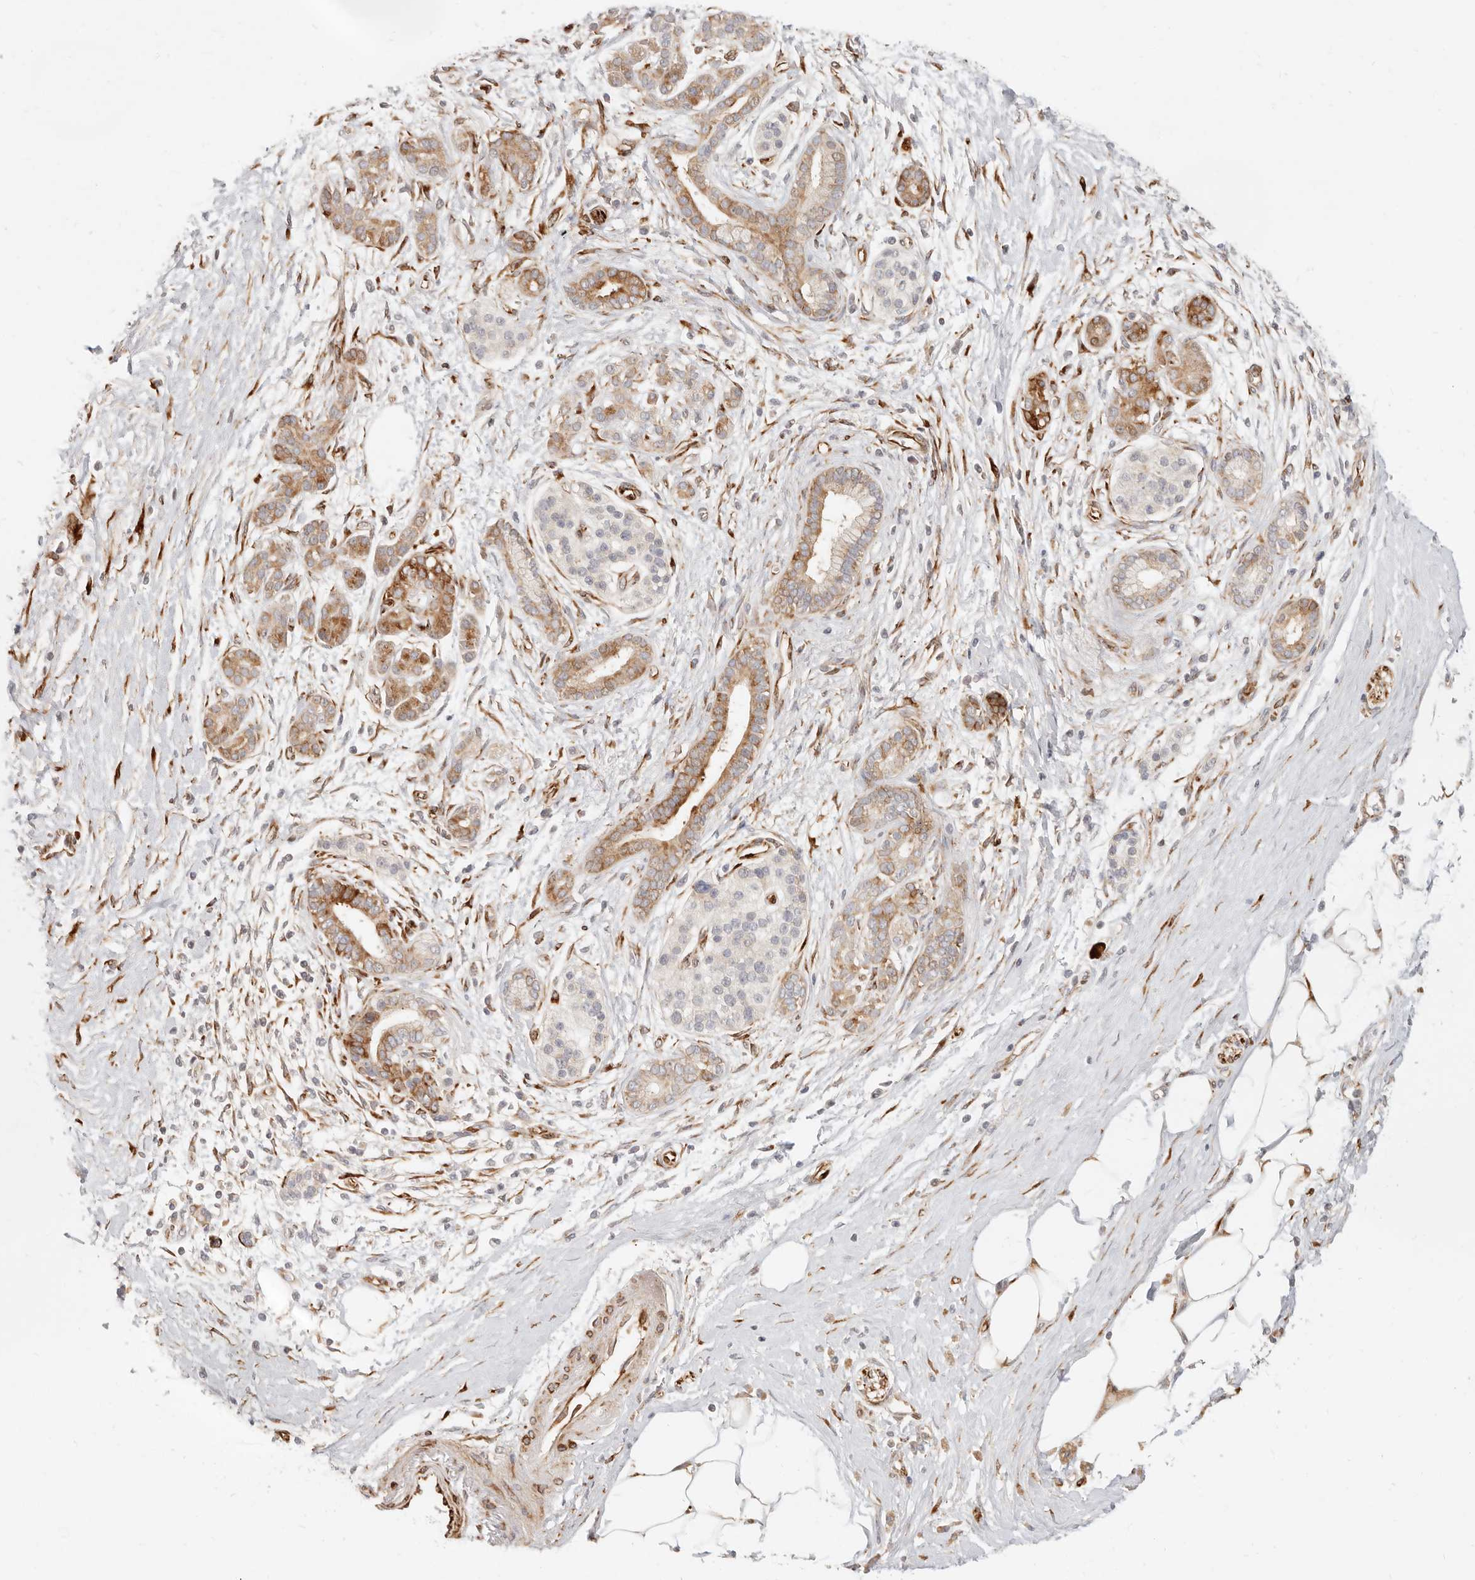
{"staining": {"intensity": "negative", "quantity": "none", "location": "none"}, "tissue": "pancreatic cancer", "cell_type": "Tumor cells", "image_type": "cancer", "snomed": [{"axis": "morphology", "description": "Adenocarcinoma, NOS"}, {"axis": "topography", "description": "Pancreas"}], "caption": "High power microscopy micrograph of an IHC image of pancreatic cancer, revealing no significant staining in tumor cells.", "gene": "SASS6", "patient": {"sex": "male", "age": 58}}